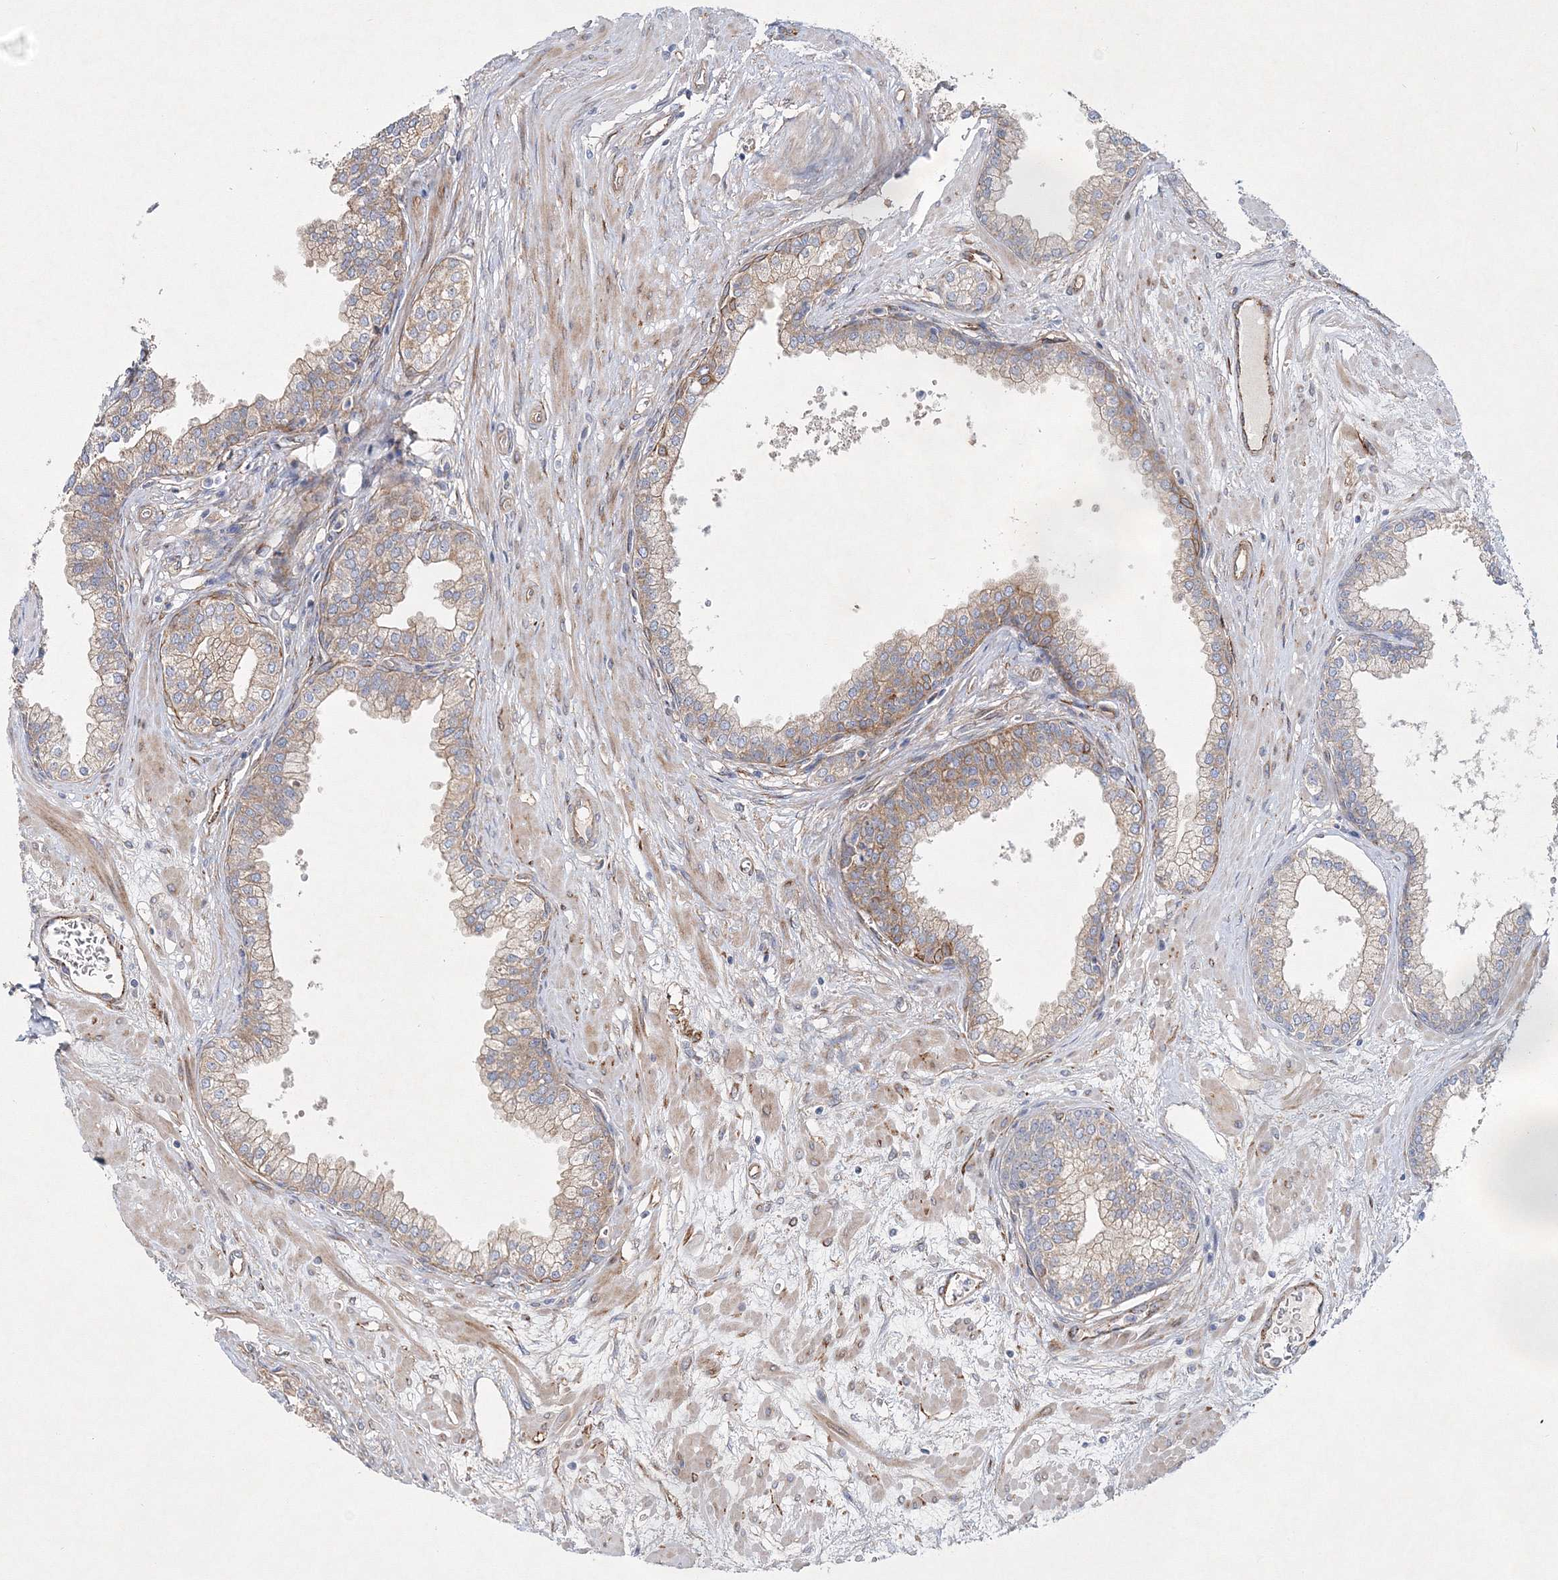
{"staining": {"intensity": "moderate", "quantity": ">75%", "location": "cytoplasmic/membranous"}, "tissue": "prostate", "cell_type": "Glandular cells", "image_type": "normal", "snomed": [{"axis": "morphology", "description": "Normal tissue, NOS"}, {"axis": "morphology", "description": "Urothelial carcinoma, Low grade"}, {"axis": "topography", "description": "Urinary bladder"}, {"axis": "topography", "description": "Prostate"}], "caption": "The histopathology image shows staining of benign prostate, revealing moderate cytoplasmic/membranous protein staining (brown color) within glandular cells. Nuclei are stained in blue.", "gene": "ZFYVE16", "patient": {"sex": "male", "age": 60}}